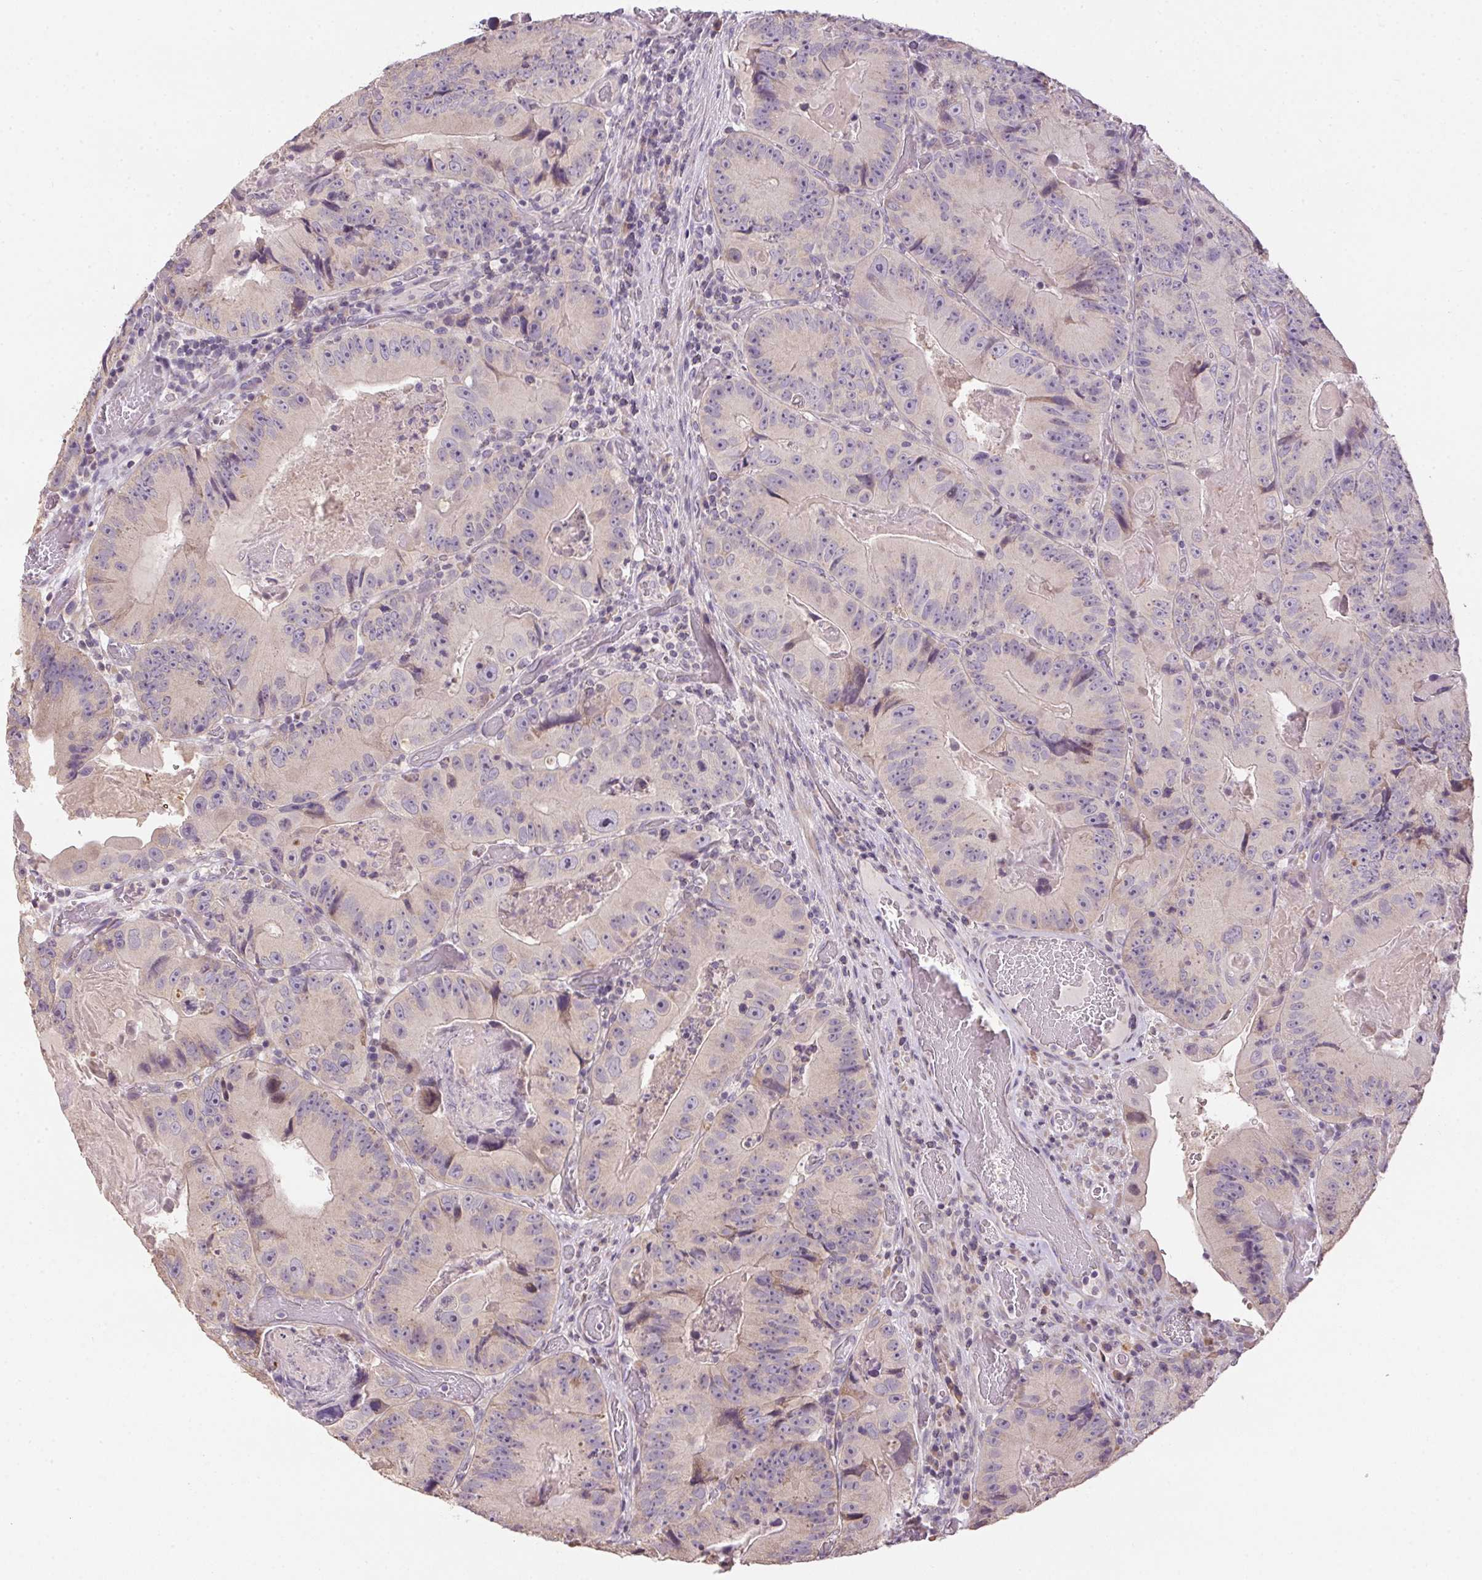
{"staining": {"intensity": "negative", "quantity": "none", "location": "none"}, "tissue": "colorectal cancer", "cell_type": "Tumor cells", "image_type": "cancer", "snomed": [{"axis": "morphology", "description": "Adenocarcinoma, NOS"}, {"axis": "topography", "description": "Colon"}], "caption": "The IHC photomicrograph has no significant expression in tumor cells of colorectal cancer (adenocarcinoma) tissue. The staining is performed using DAB brown chromogen with nuclei counter-stained in using hematoxylin.", "gene": "SPACA9", "patient": {"sex": "female", "age": 86}}